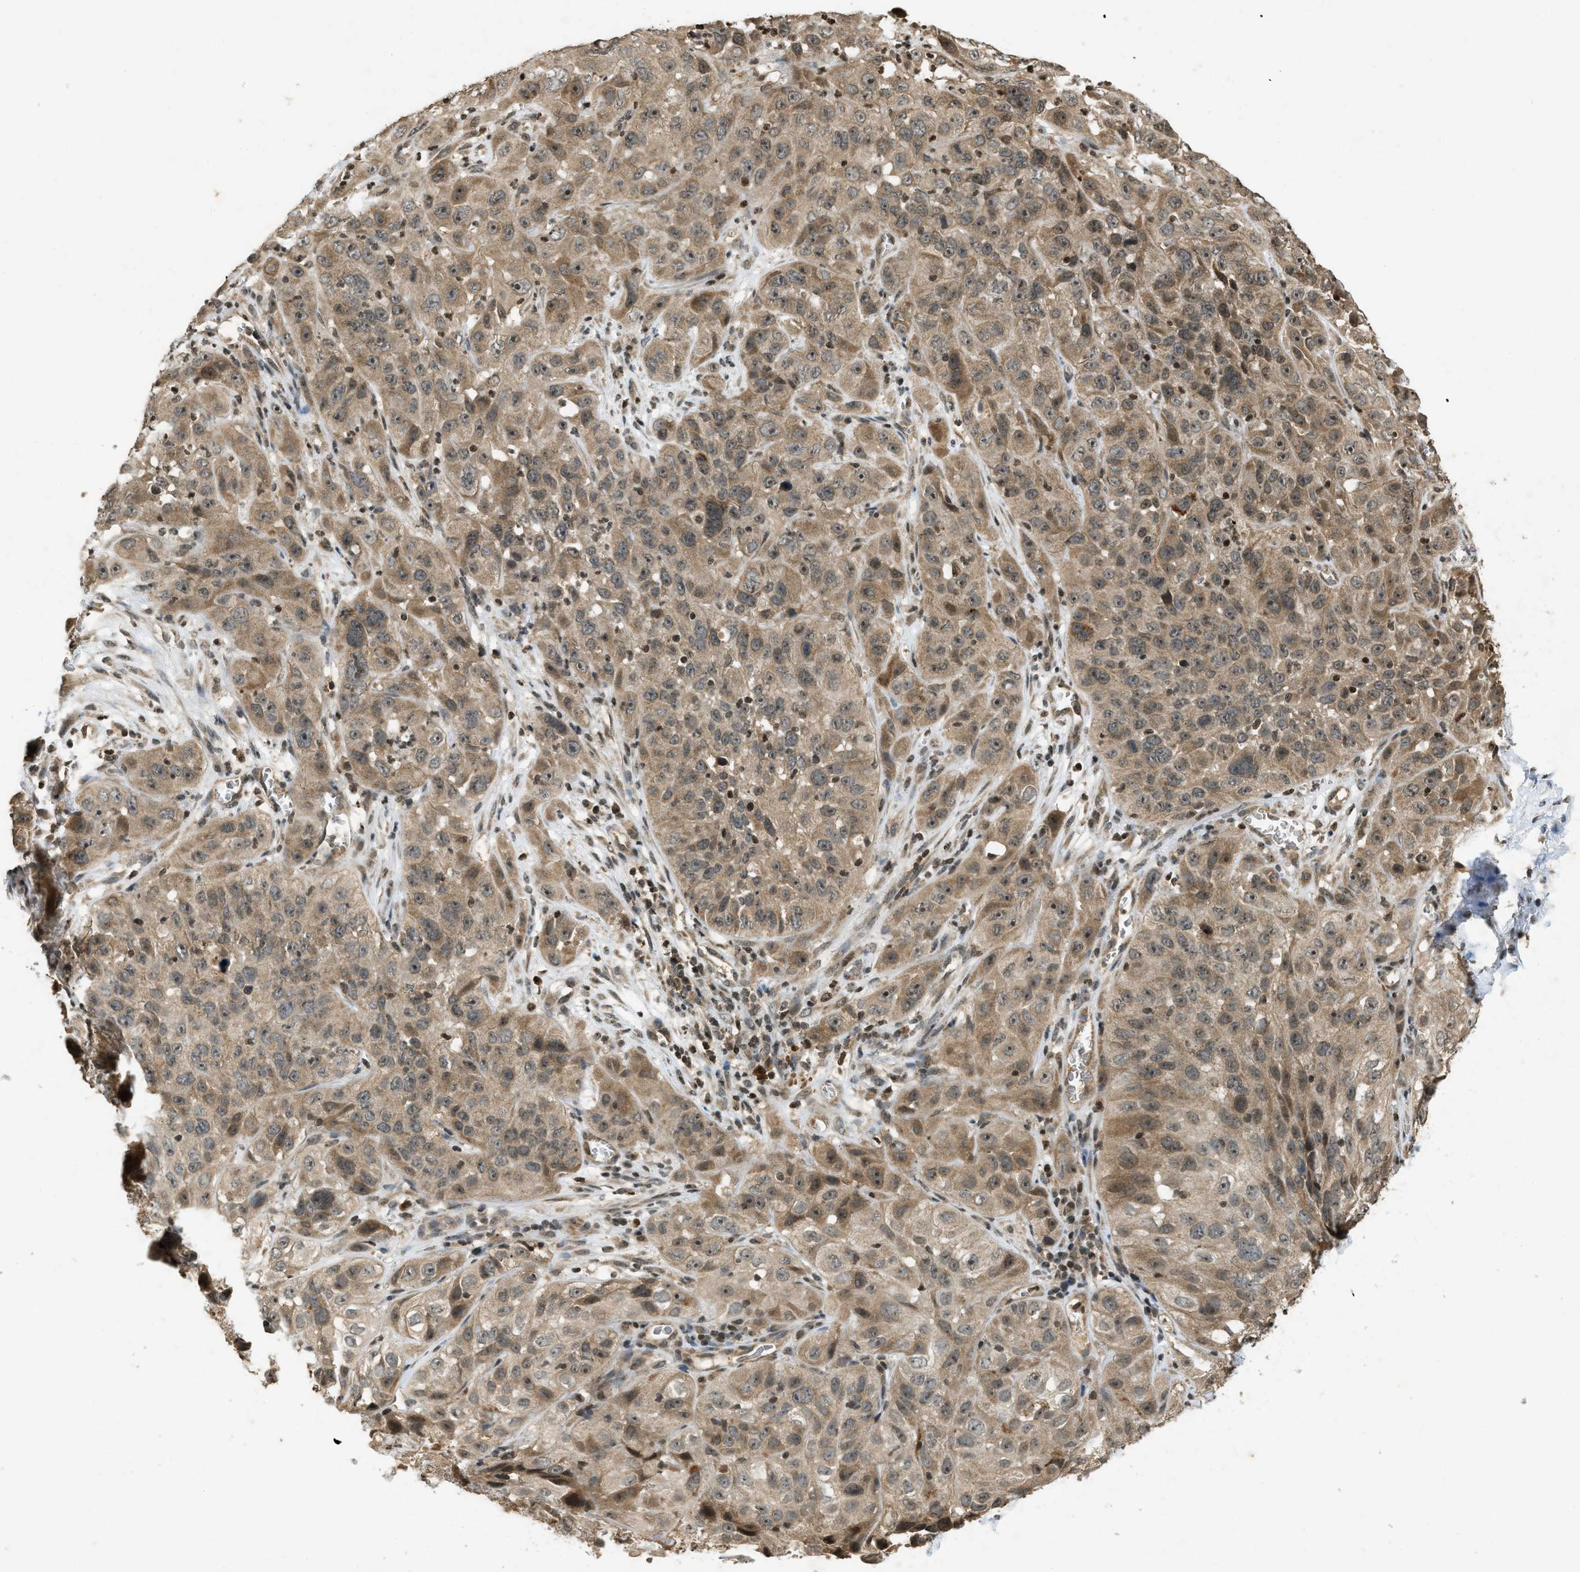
{"staining": {"intensity": "moderate", "quantity": ">75%", "location": "cytoplasmic/membranous,nuclear"}, "tissue": "cervical cancer", "cell_type": "Tumor cells", "image_type": "cancer", "snomed": [{"axis": "morphology", "description": "Squamous cell carcinoma, NOS"}, {"axis": "topography", "description": "Cervix"}], "caption": "Immunohistochemistry (IHC) histopathology image of neoplastic tissue: cervical cancer stained using immunohistochemistry displays medium levels of moderate protein expression localized specifically in the cytoplasmic/membranous and nuclear of tumor cells, appearing as a cytoplasmic/membranous and nuclear brown color.", "gene": "SIAH1", "patient": {"sex": "female", "age": 32}}